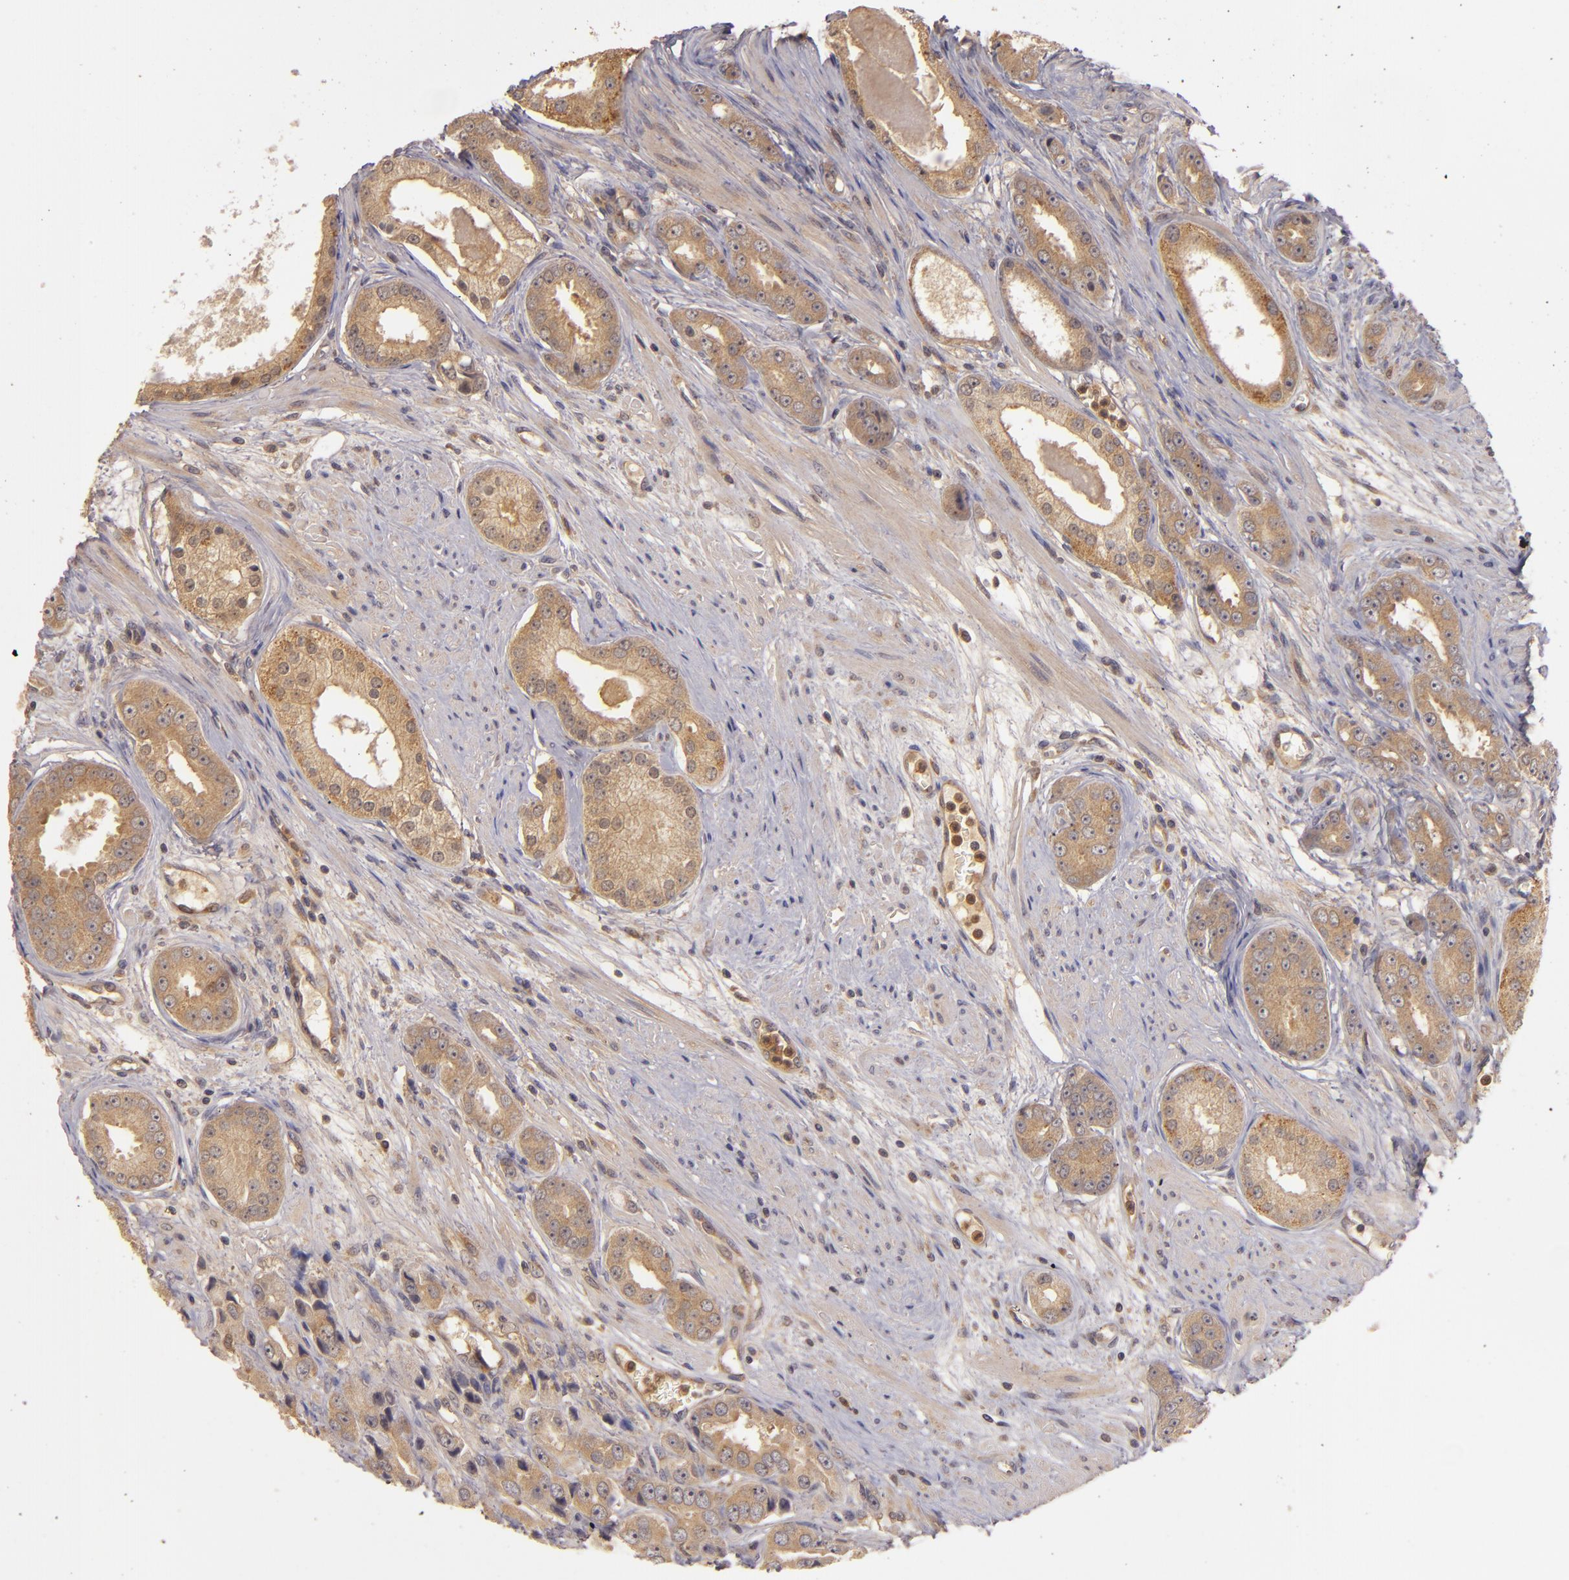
{"staining": {"intensity": "strong", "quantity": ">75%", "location": "cytoplasmic/membranous"}, "tissue": "prostate cancer", "cell_type": "Tumor cells", "image_type": "cancer", "snomed": [{"axis": "morphology", "description": "Adenocarcinoma, Medium grade"}, {"axis": "topography", "description": "Prostate"}], "caption": "Immunohistochemistry (DAB) staining of adenocarcinoma (medium-grade) (prostate) reveals strong cytoplasmic/membranous protein positivity in approximately >75% of tumor cells.", "gene": "PRKCD", "patient": {"sex": "male", "age": 53}}